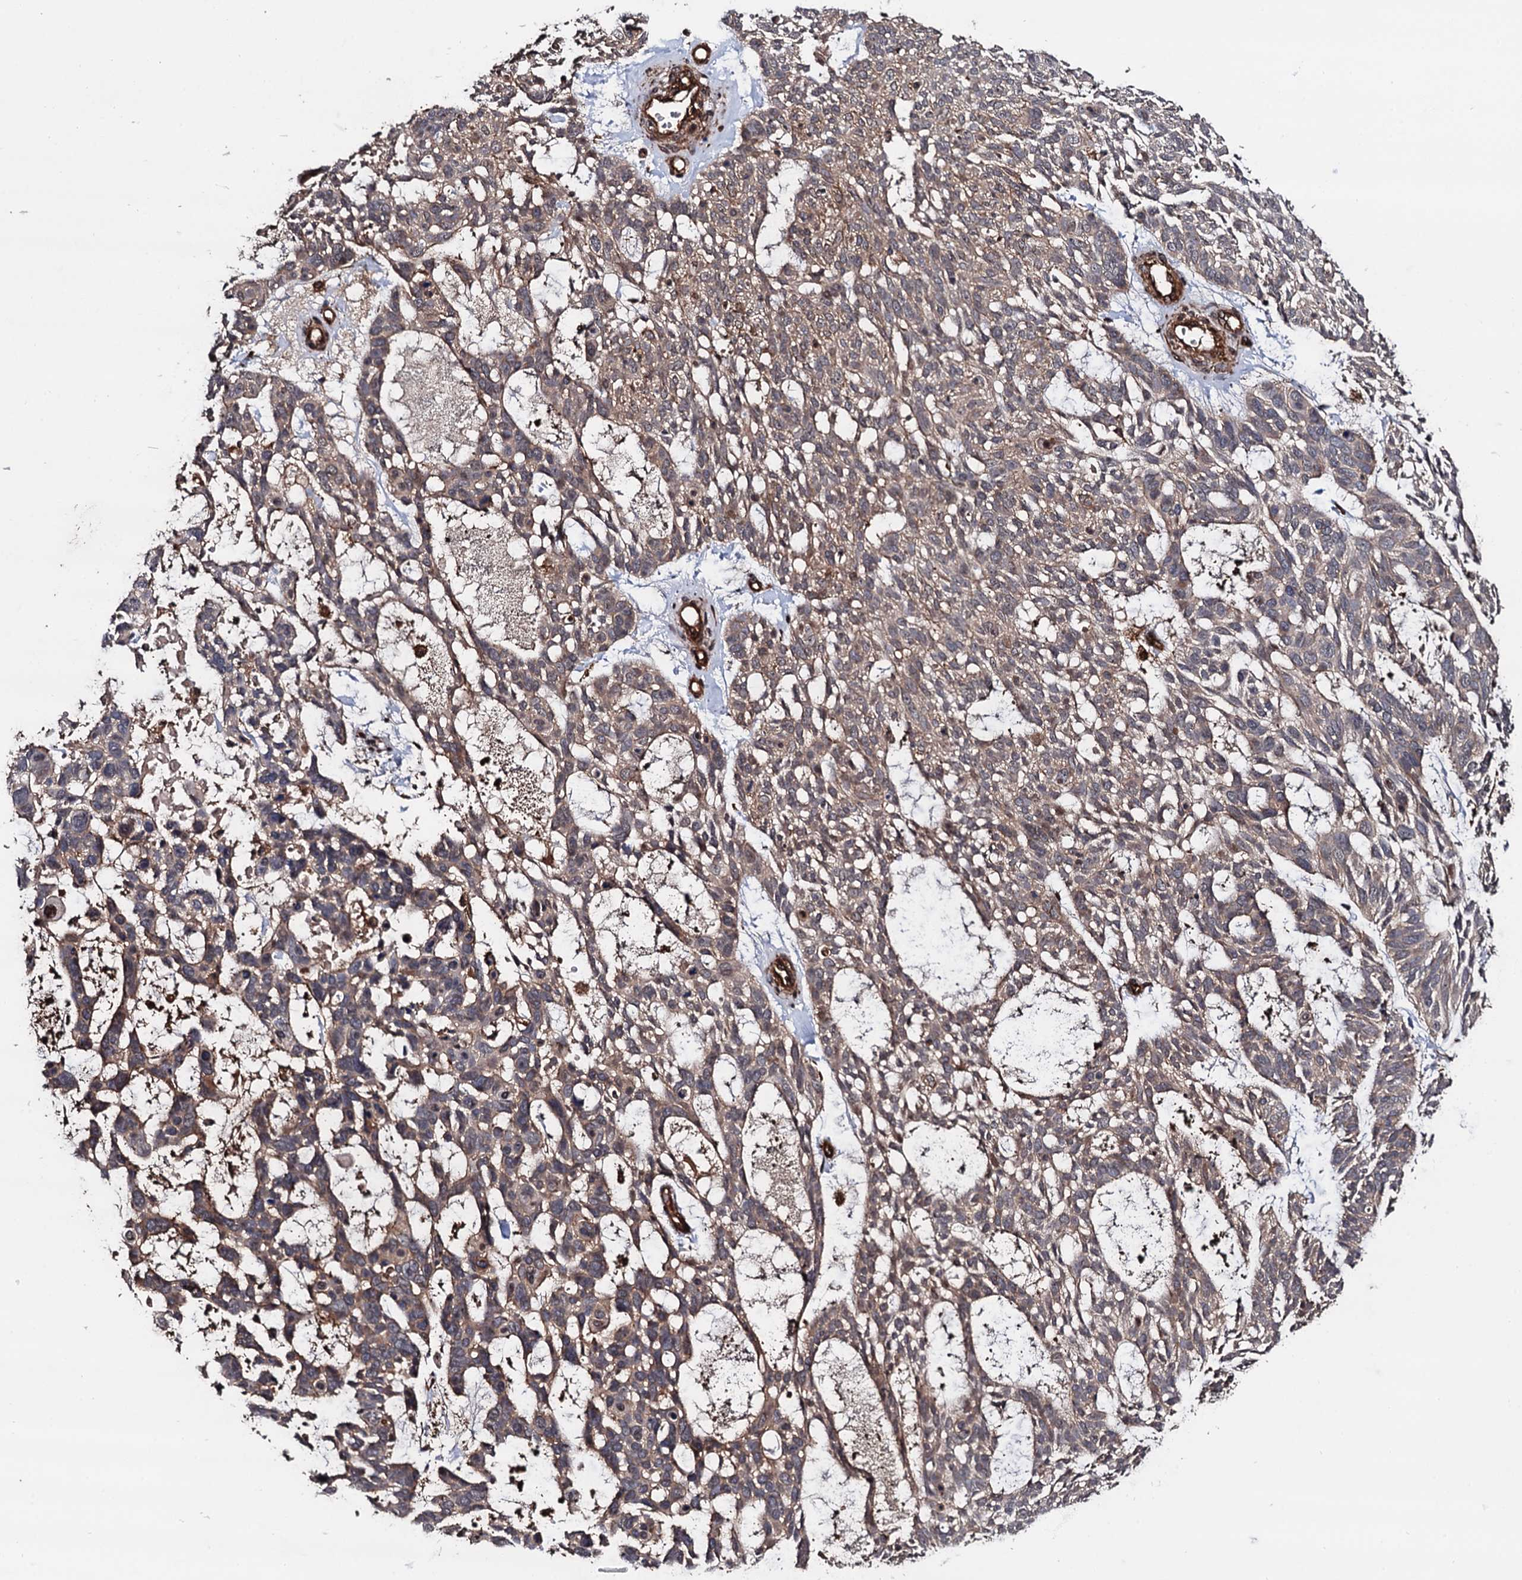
{"staining": {"intensity": "weak", "quantity": ">75%", "location": "cytoplasmic/membranous"}, "tissue": "skin cancer", "cell_type": "Tumor cells", "image_type": "cancer", "snomed": [{"axis": "morphology", "description": "Basal cell carcinoma"}, {"axis": "topography", "description": "Skin"}], "caption": "Immunohistochemistry of skin cancer (basal cell carcinoma) displays low levels of weak cytoplasmic/membranous positivity in about >75% of tumor cells.", "gene": "BORA", "patient": {"sex": "male", "age": 88}}